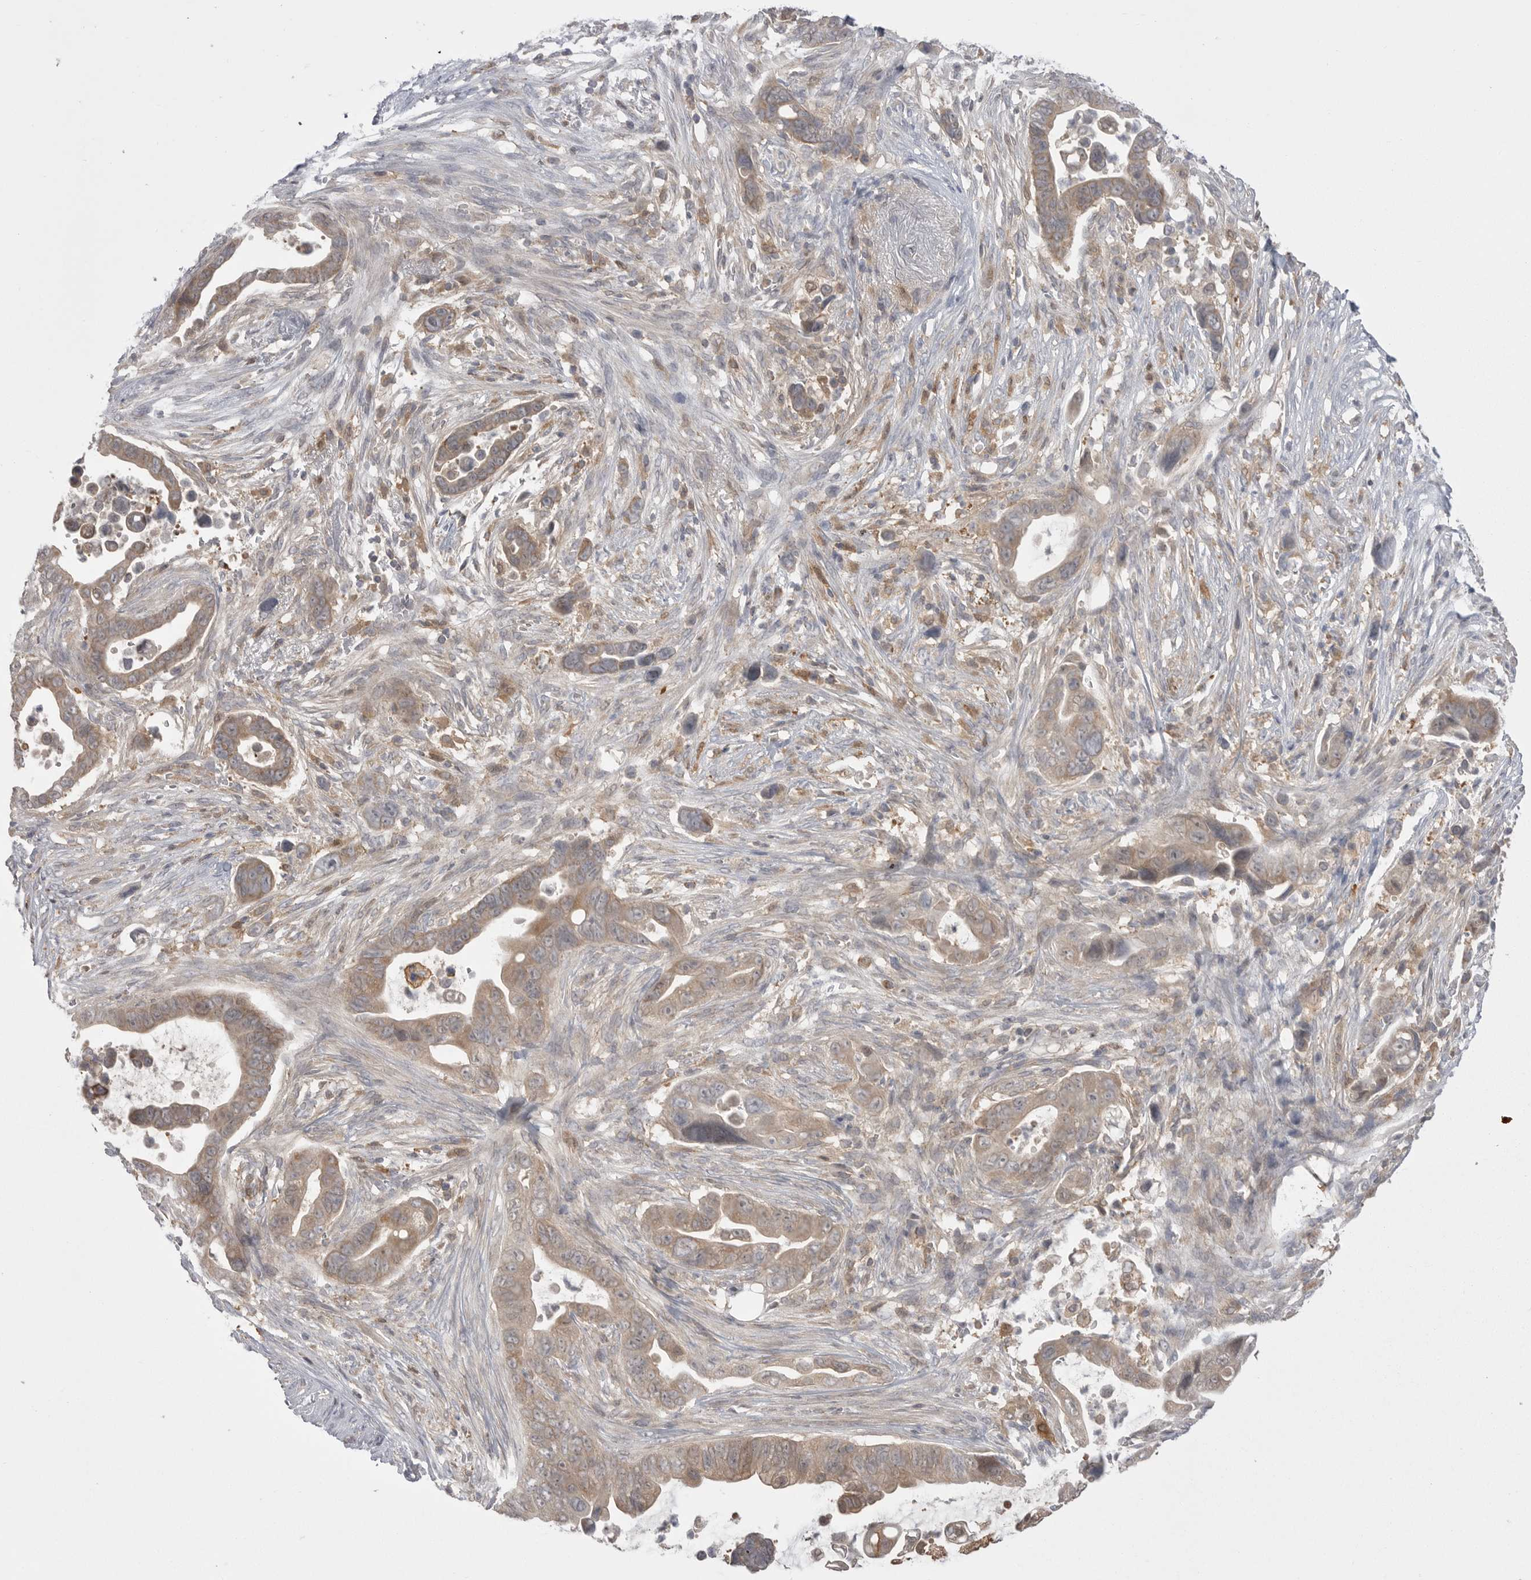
{"staining": {"intensity": "moderate", "quantity": ">75%", "location": "cytoplasmic/membranous"}, "tissue": "pancreatic cancer", "cell_type": "Tumor cells", "image_type": "cancer", "snomed": [{"axis": "morphology", "description": "Adenocarcinoma, NOS"}, {"axis": "topography", "description": "Pancreas"}], "caption": "Pancreatic adenocarcinoma stained with a brown dye reveals moderate cytoplasmic/membranous positive expression in approximately >75% of tumor cells.", "gene": "KYAT3", "patient": {"sex": "female", "age": 72}}